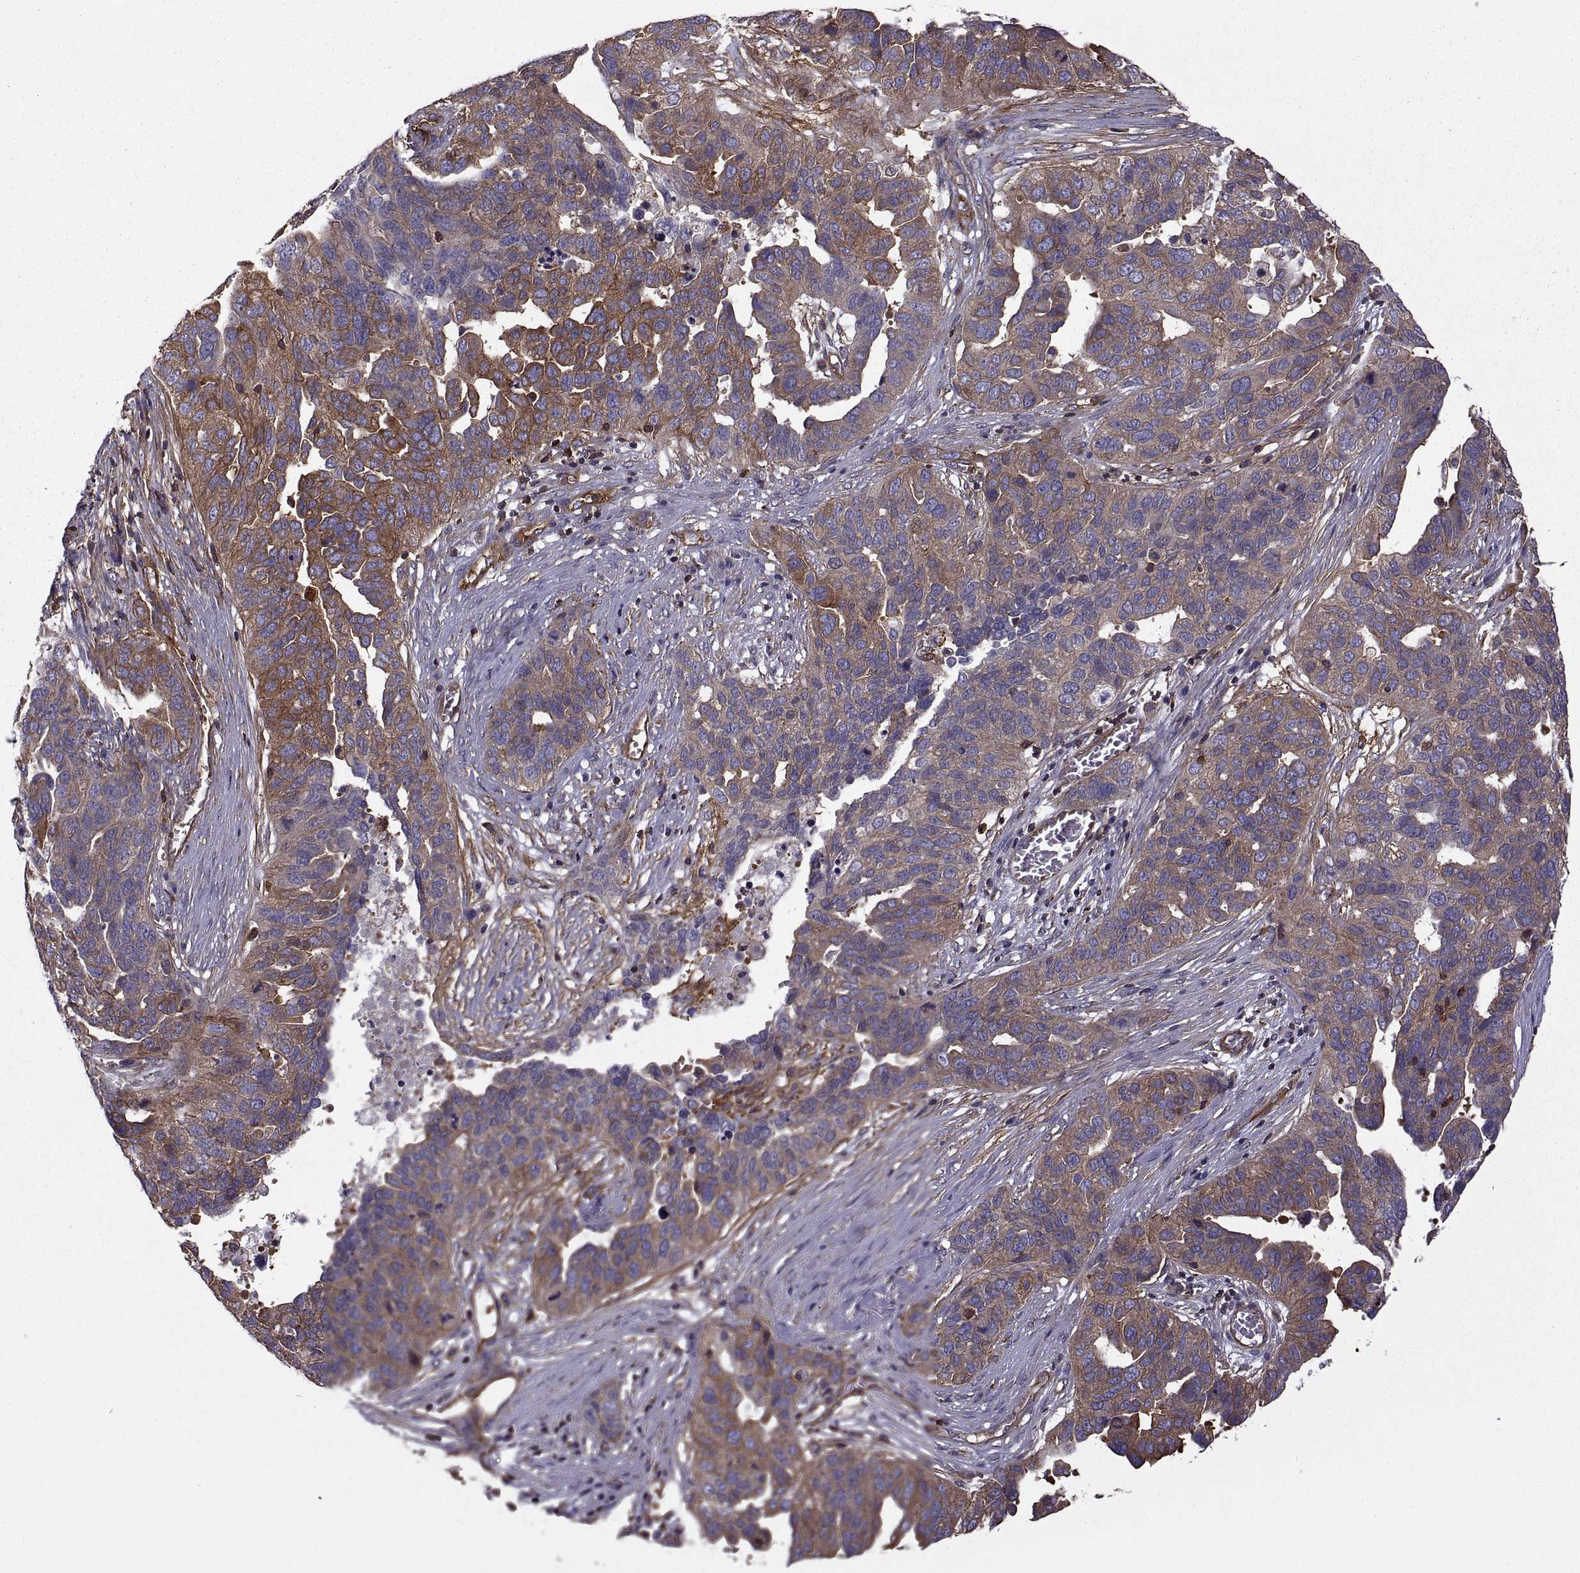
{"staining": {"intensity": "moderate", "quantity": ">75%", "location": "cytoplasmic/membranous"}, "tissue": "ovarian cancer", "cell_type": "Tumor cells", "image_type": "cancer", "snomed": [{"axis": "morphology", "description": "Carcinoma, endometroid"}, {"axis": "topography", "description": "Soft tissue"}, {"axis": "topography", "description": "Ovary"}], "caption": "Immunohistochemistry (IHC) (DAB) staining of ovarian cancer displays moderate cytoplasmic/membranous protein positivity in about >75% of tumor cells.", "gene": "MYH9", "patient": {"sex": "female", "age": 52}}